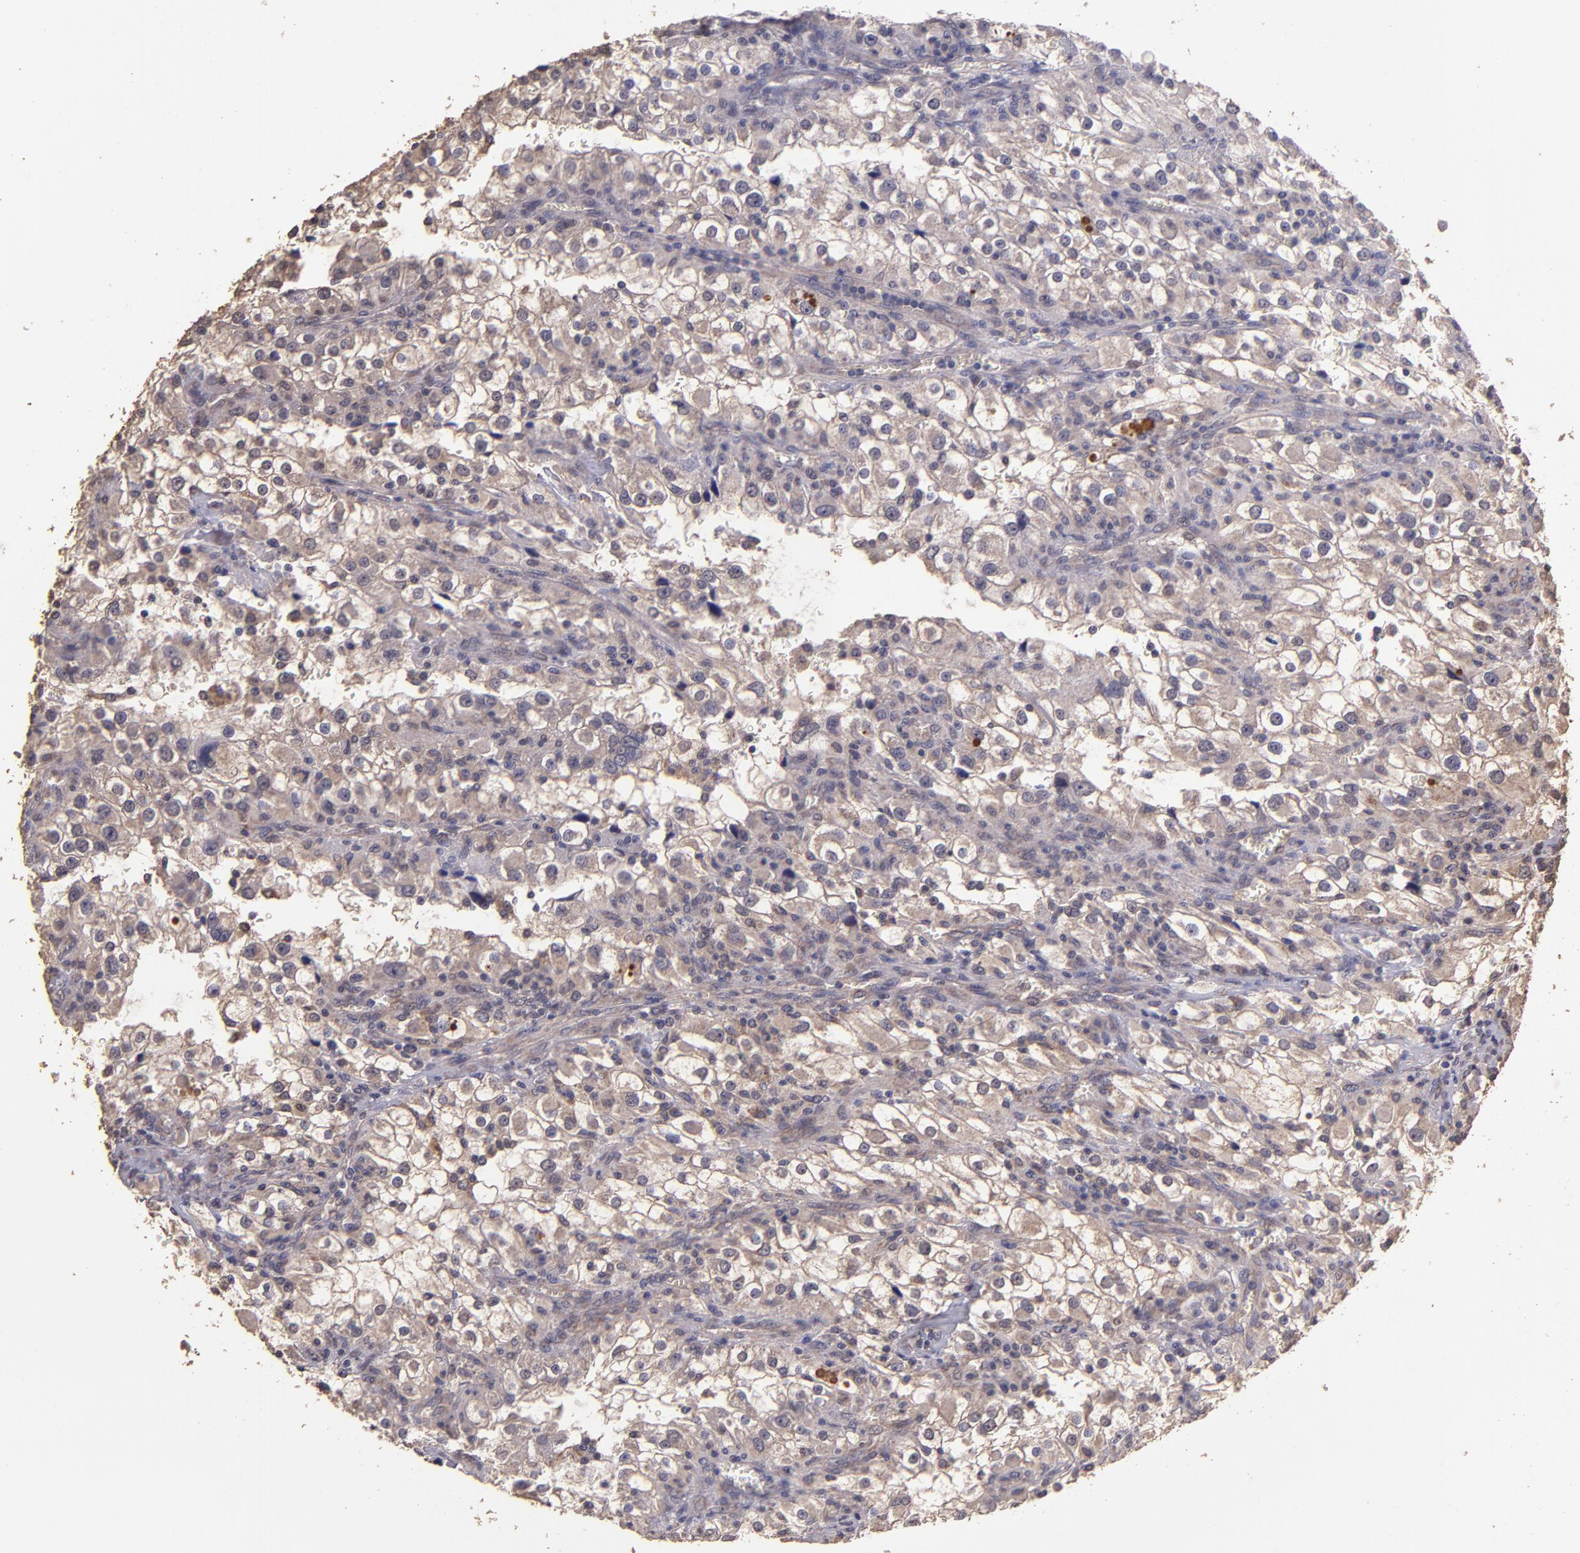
{"staining": {"intensity": "weak", "quantity": ">75%", "location": "cytoplasmic/membranous"}, "tissue": "renal cancer", "cell_type": "Tumor cells", "image_type": "cancer", "snomed": [{"axis": "morphology", "description": "Adenocarcinoma, NOS"}, {"axis": "topography", "description": "Kidney"}], "caption": "Weak cytoplasmic/membranous expression is appreciated in approximately >75% of tumor cells in renal adenocarcinoma. The protein is shown in brown color, while the nuclei are stained blue.", "gene": "HECTD1", "patient": {"sex": "female", "age": 52}}